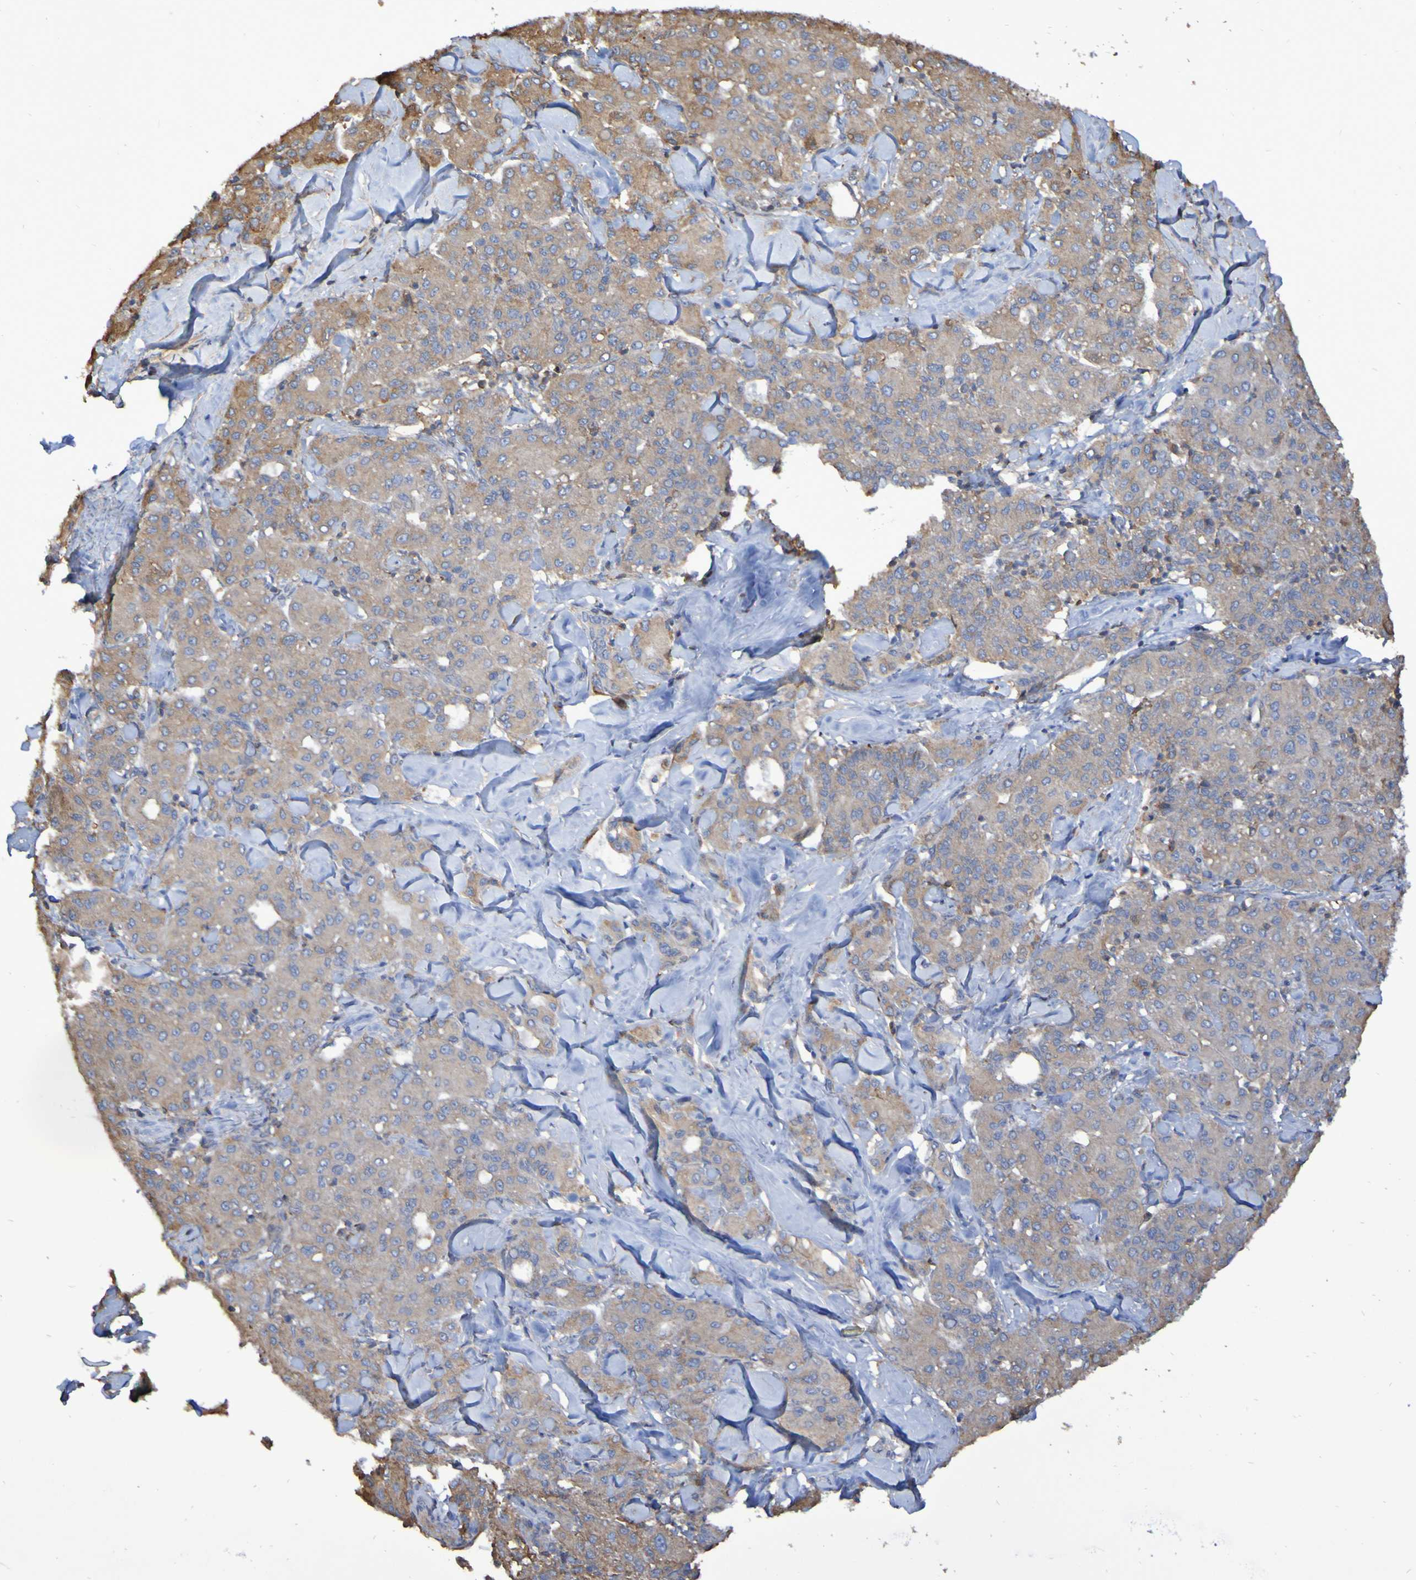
{"staining": {"intensity": "weak", "quantity": ">75%", "location": "cytoplasmic/membranous"}, "tissue": "liver cancer", "cell_type": "Tumor cells", "image_type": "cancer", "snomed": [{"axis": "morphology", "description": "Carcinoma, Hepatocellular, NOS"}, {"axis": "topography", "description": "Liver"}], "caption": "An image of liver cancer stained for a protein demonstrates weak cytoplasmic/membranous brown staining in tumor cells.", "gene": "SYNJ1", "patient": {"sex": "male", "age": 65}}